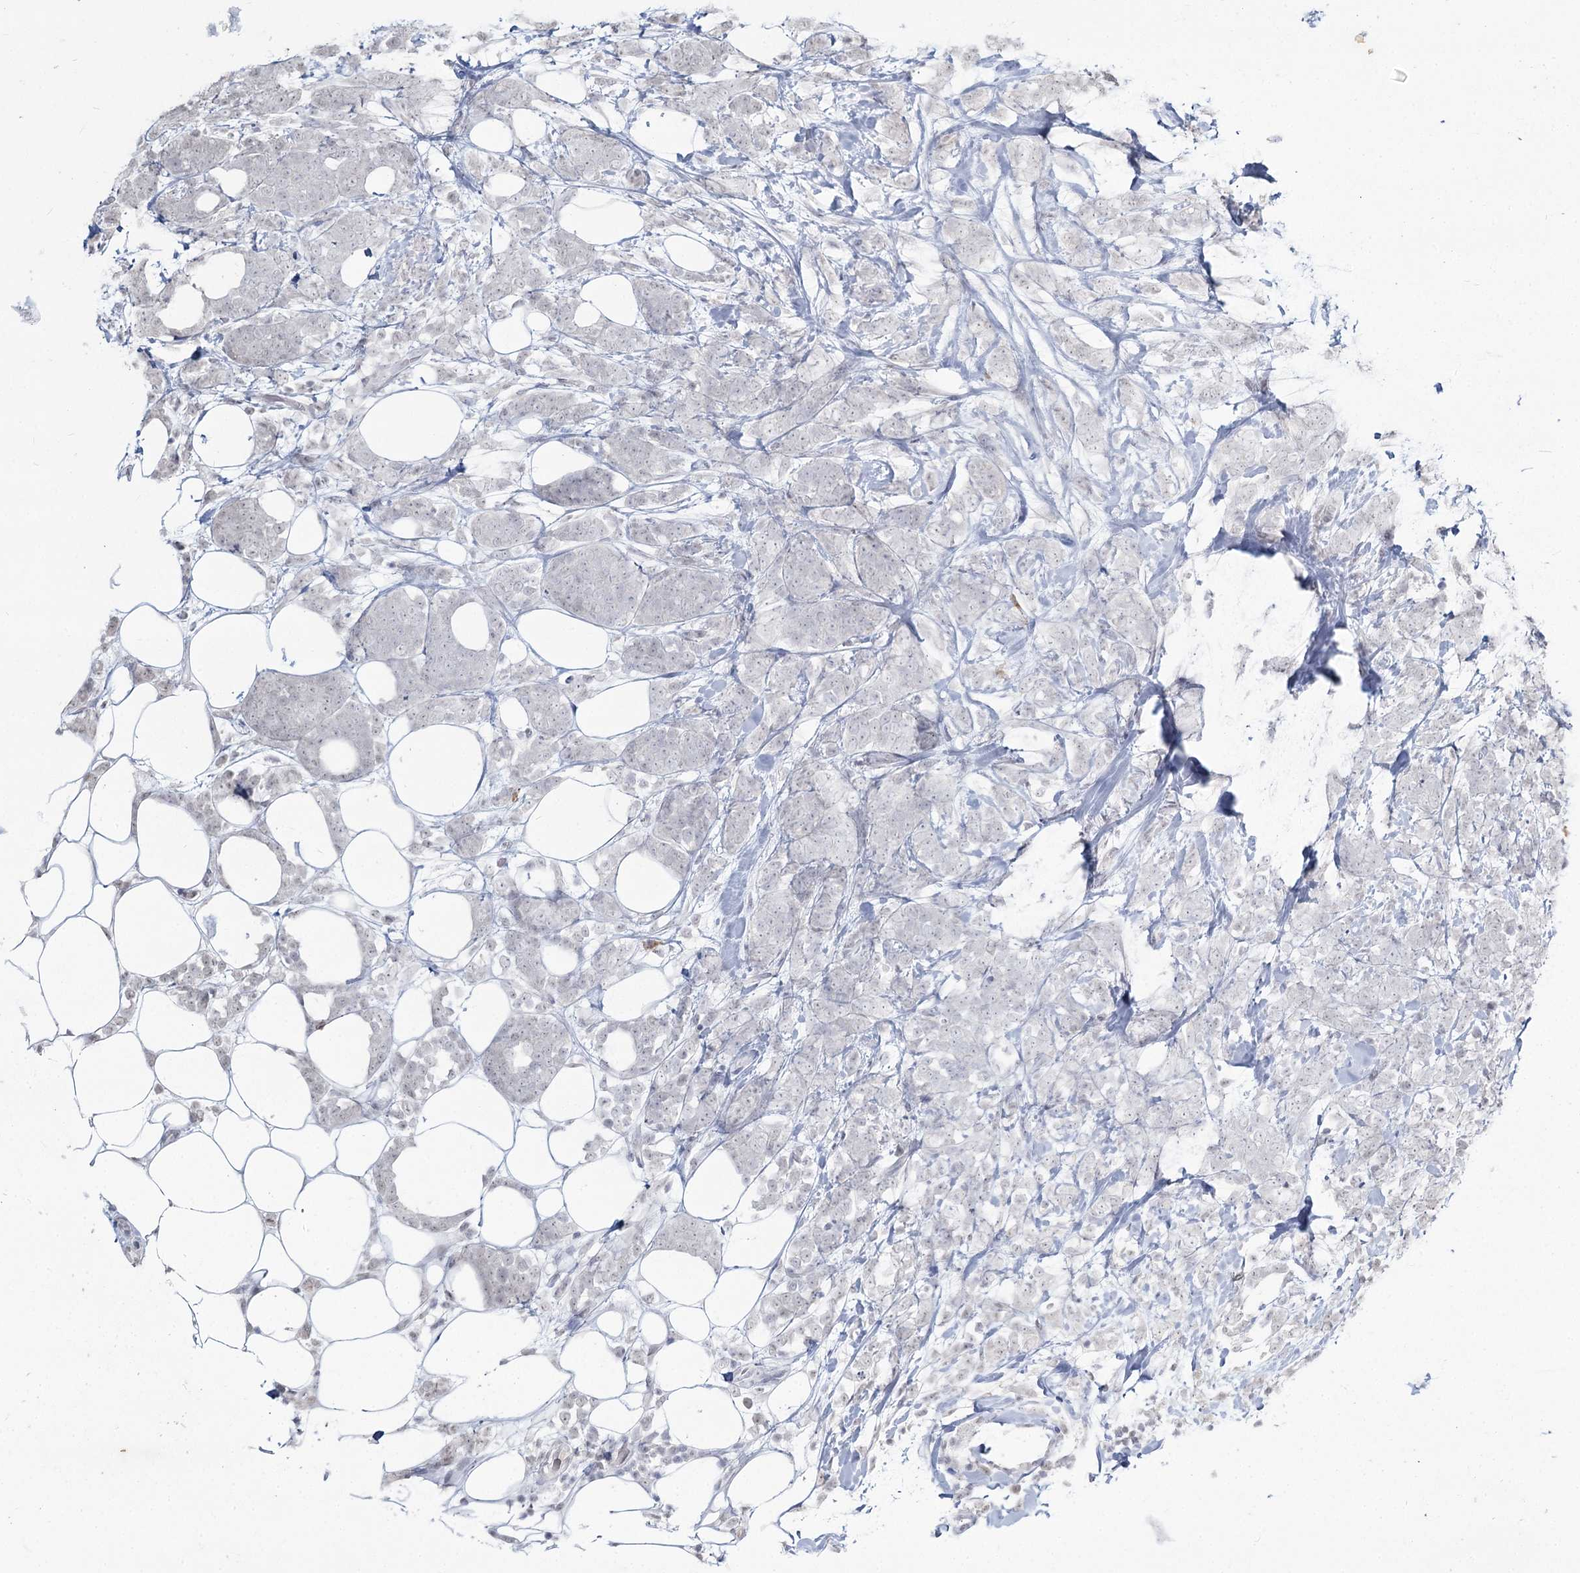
{"staining": {"intensity": "negative", "quantity": "none", "location": "none"}, "tissue": "breast cancer", "cell_type": "Tumor cells", "image_type": "cancer", "snomed": [{"axis": "morphology", "description": "Lobular carcinoma"}, {"axis": "topography", "description": "Breast"}], "caption": "There is no significant staining in tumor cells of breast lobular carcinoma.", "gene": "LY6G5C", "patient": {"sex": "female", "age": 58}}